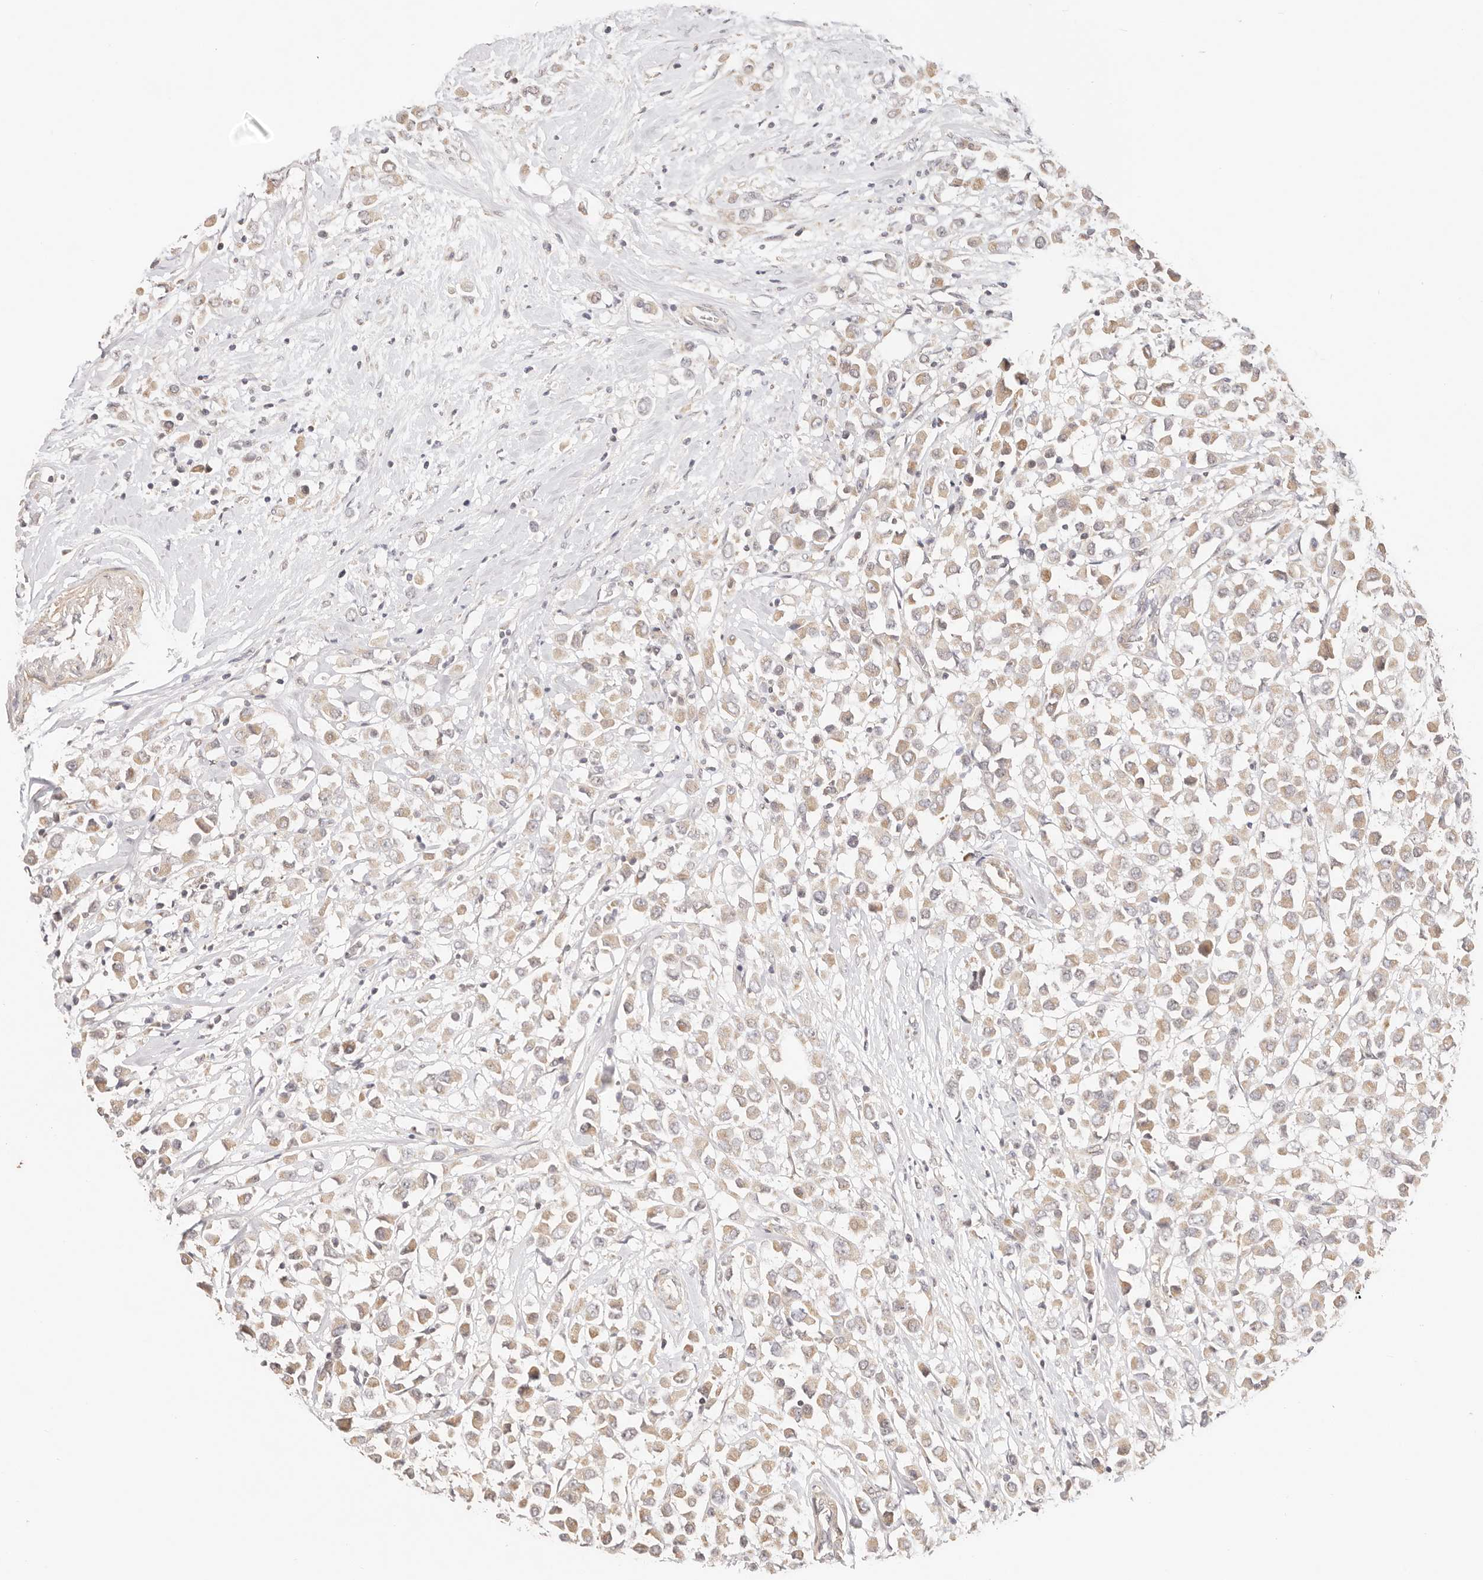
{"staining": {"intensity": "weak", "quantity": ">75%", "location": "cytoplasmic/membranous"}, "tissue": "breast cancer", "cell_type": "Tumor cells", "image_type": "cancer", "snomed": [{"axis": "morphology", "description": "Duct carcinoma"}, {"axis": "topography", "description": "Breast"}], "caption": "A micrograph of human breast cancer (invasive ductal carcinoma) stained for a protein shows weak cytoplasmic/membranous brown staining in tumor cells. (IHC, brightfield microscopy, high magnification).", "gene": "KCMF1", "patient": {"sex": "female", "age": 61}}